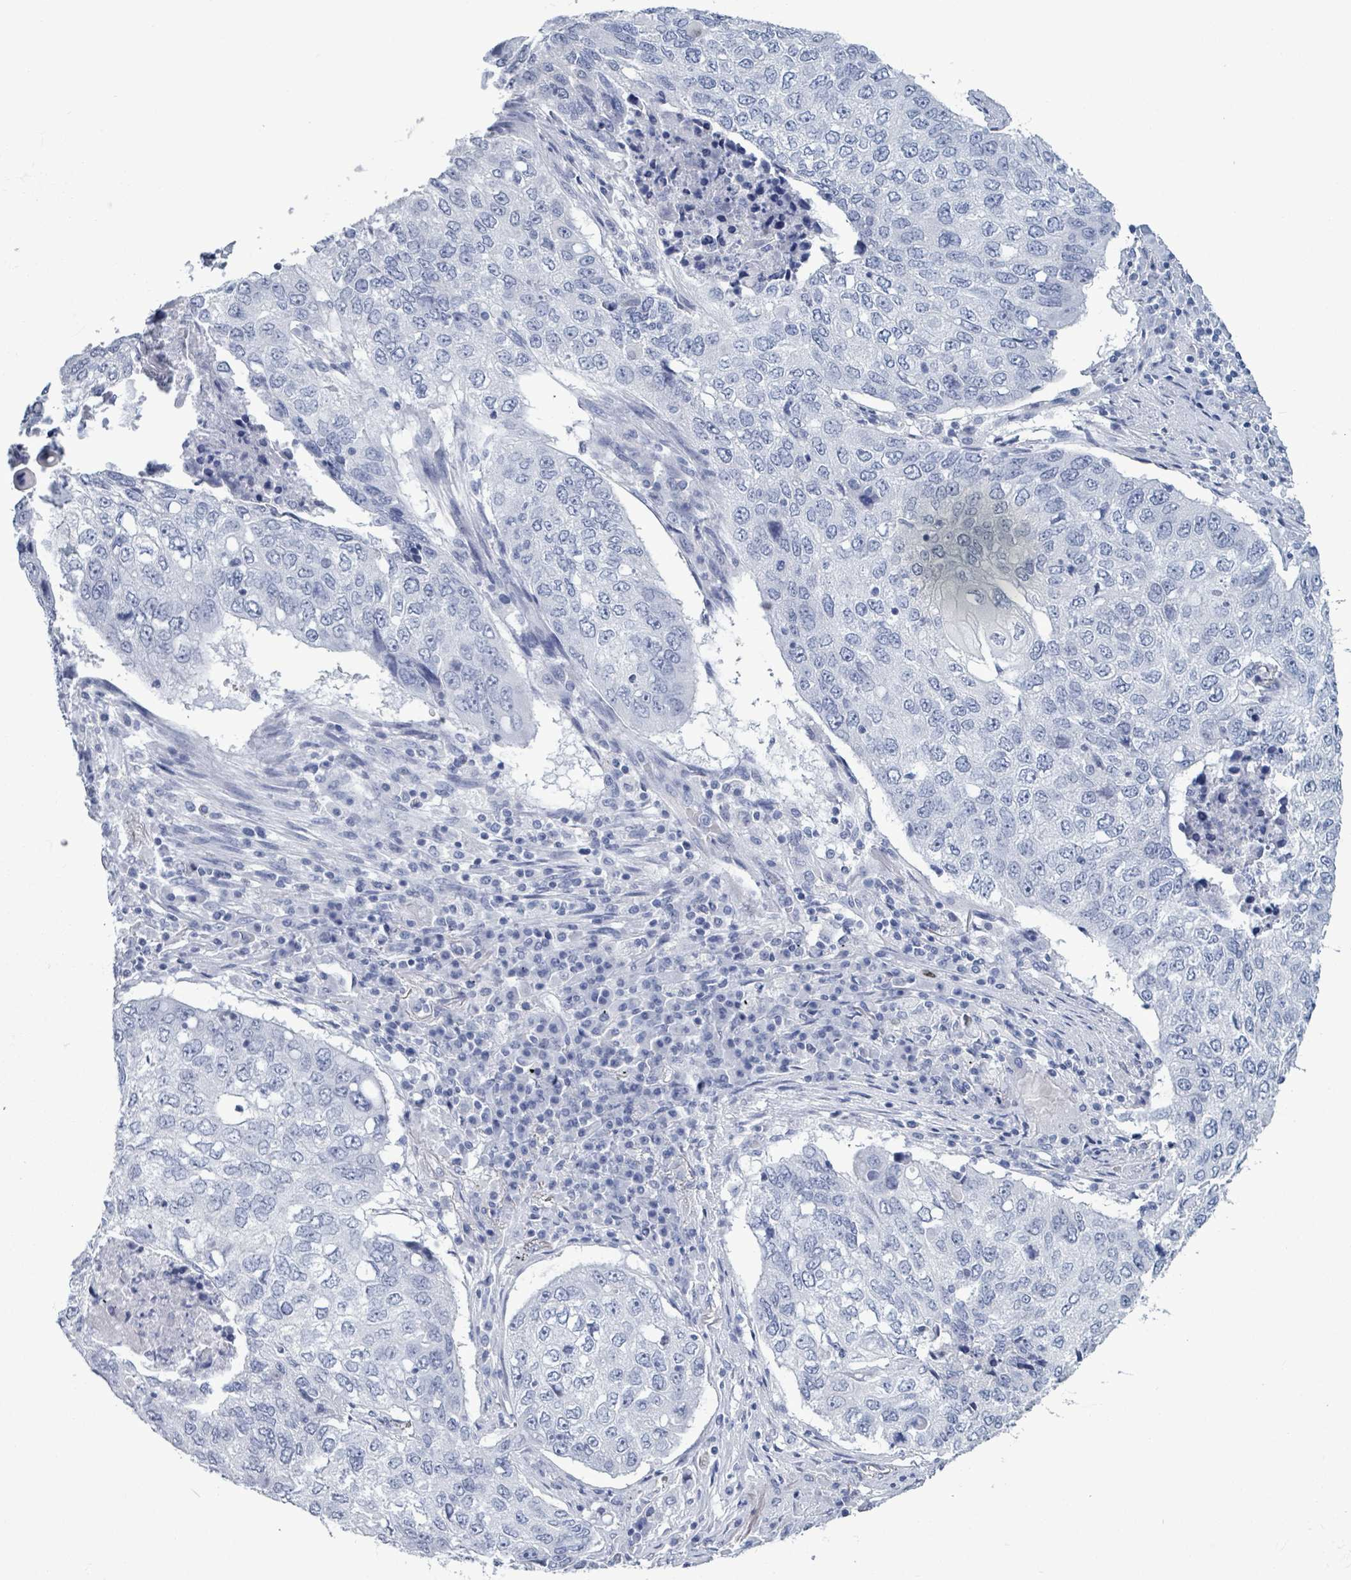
{"staining": {"intensity": "negative", "quantity": "none", "location": "none"}, "tissue": "lung cancer", "cell_type": "Tumor cells", "image_type": "cancer", "snomed": [{"axis": "morphology", "description": "Squamous cell carcinoma, NOS"}, {"axis": "topography", "description": "Lung"}], "caption": "IHC photomicrograph of neoplastic tissue: lung squamous cell carcinoma stained with DAB (3,3'-diaminobenzidine) shows no significant protein staining in tumor cells. The staining is performed using DAB (3,3'-diaminobenzidine) brown chromogen with nuclei counter-stained in using hematoxylin.", "gene": "NKX2-1", "patient": {"sex": "female", "age": 63}}